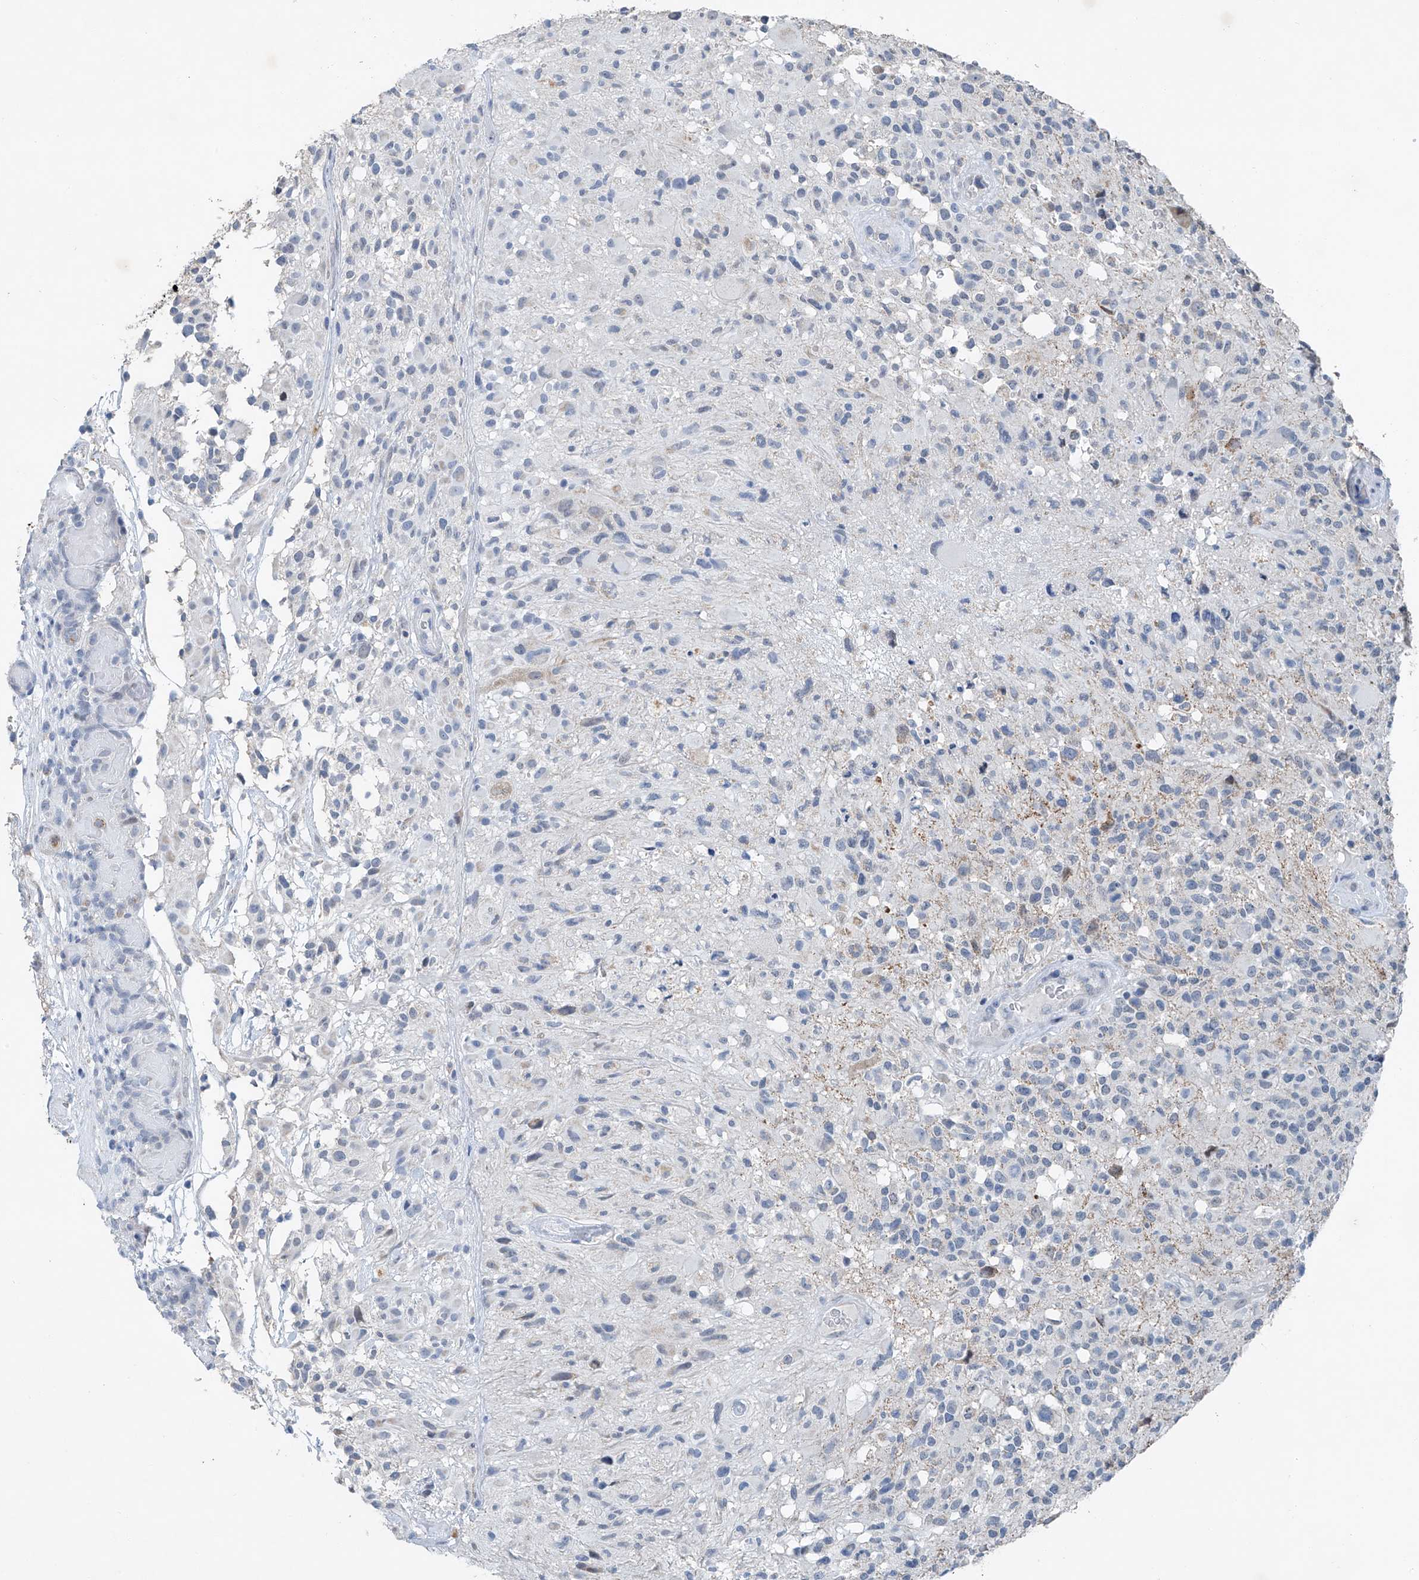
{"staining": {"intensity": "negative", "quantity": "none", "location": "none"}, "tissue": "glioma", "cell_type": "Tumor cells", "image_type": "cancer", "snomed": [{"axis": "morphology", "description": "Glioma, malignant, High grade"}, {"axis": "morphology", "description": "Glioblastoma, NOS"}, {"axis": "topography", "description": "Brain"}], "caption": "An immunohistochemistry histopathology image of glioma is shown. There is no staining in tumor cells of glioma.", "gene": "KLF15", "patient": {"sex": "male", "age": 60}}